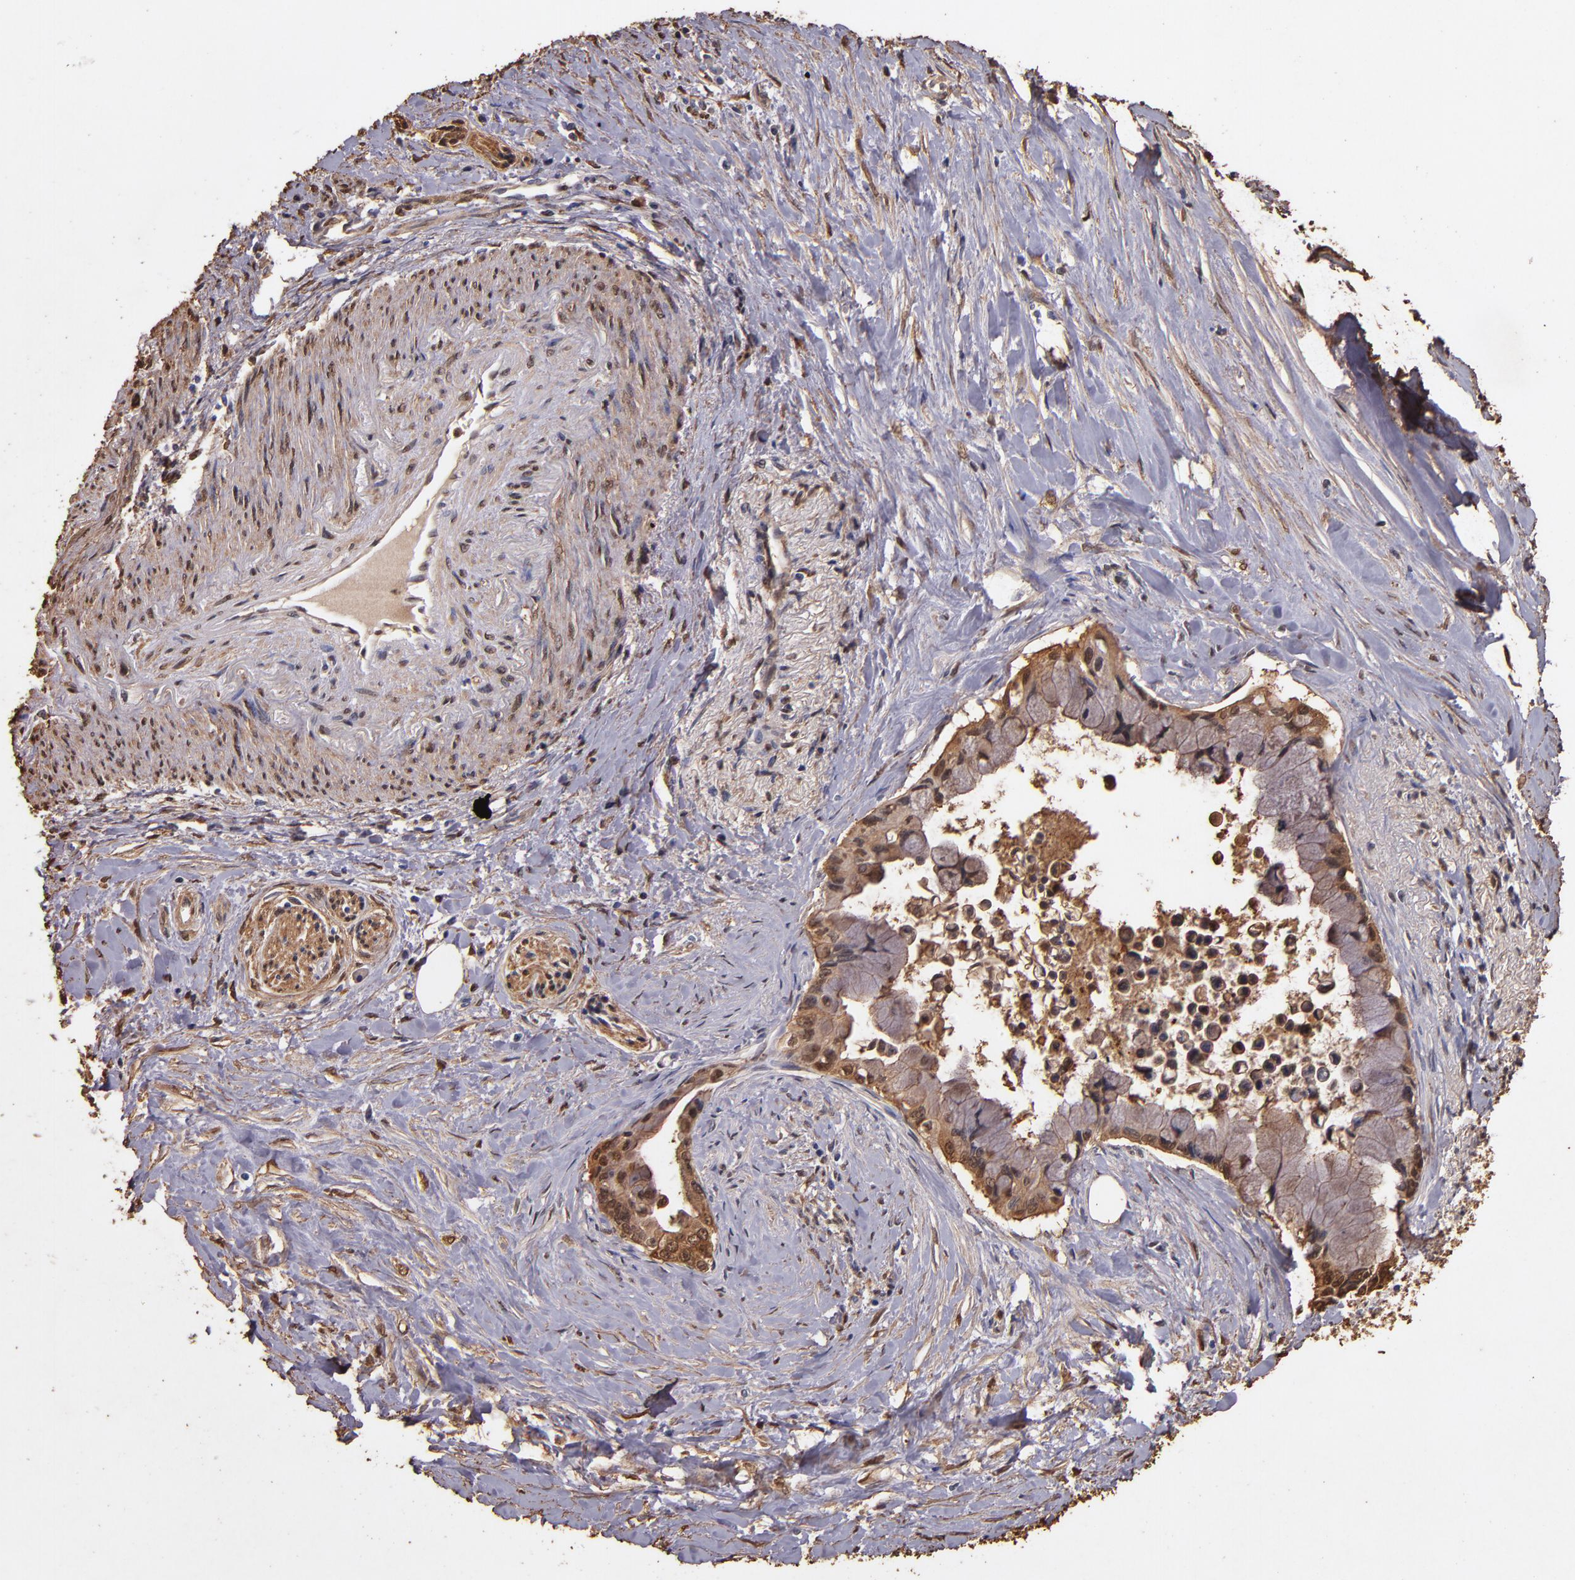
{"staining": {"intensity": "moderate", "quantity": ">75%", "location": "cytoplasmic/membranous,nuclear"}, "tissue": "pancreatic cancer", "cell_type": "Tumor cells", "image_type": "cancer", "snomed": [{"axis": "morphology", "description": "Adenocarcinoma, NOS"}, {"axis": "topography", "description": "Pancreas"}], "caption": "Immunohistochemistry of pancreatic cancer (adenocarcinoma) exhibits medium levels of moderate cytoplasmic/membranous and nuclear positivity in about >75% of tumor cells.", "gene": "S100A6", "patient": {"sex": "male", "age": 59}}